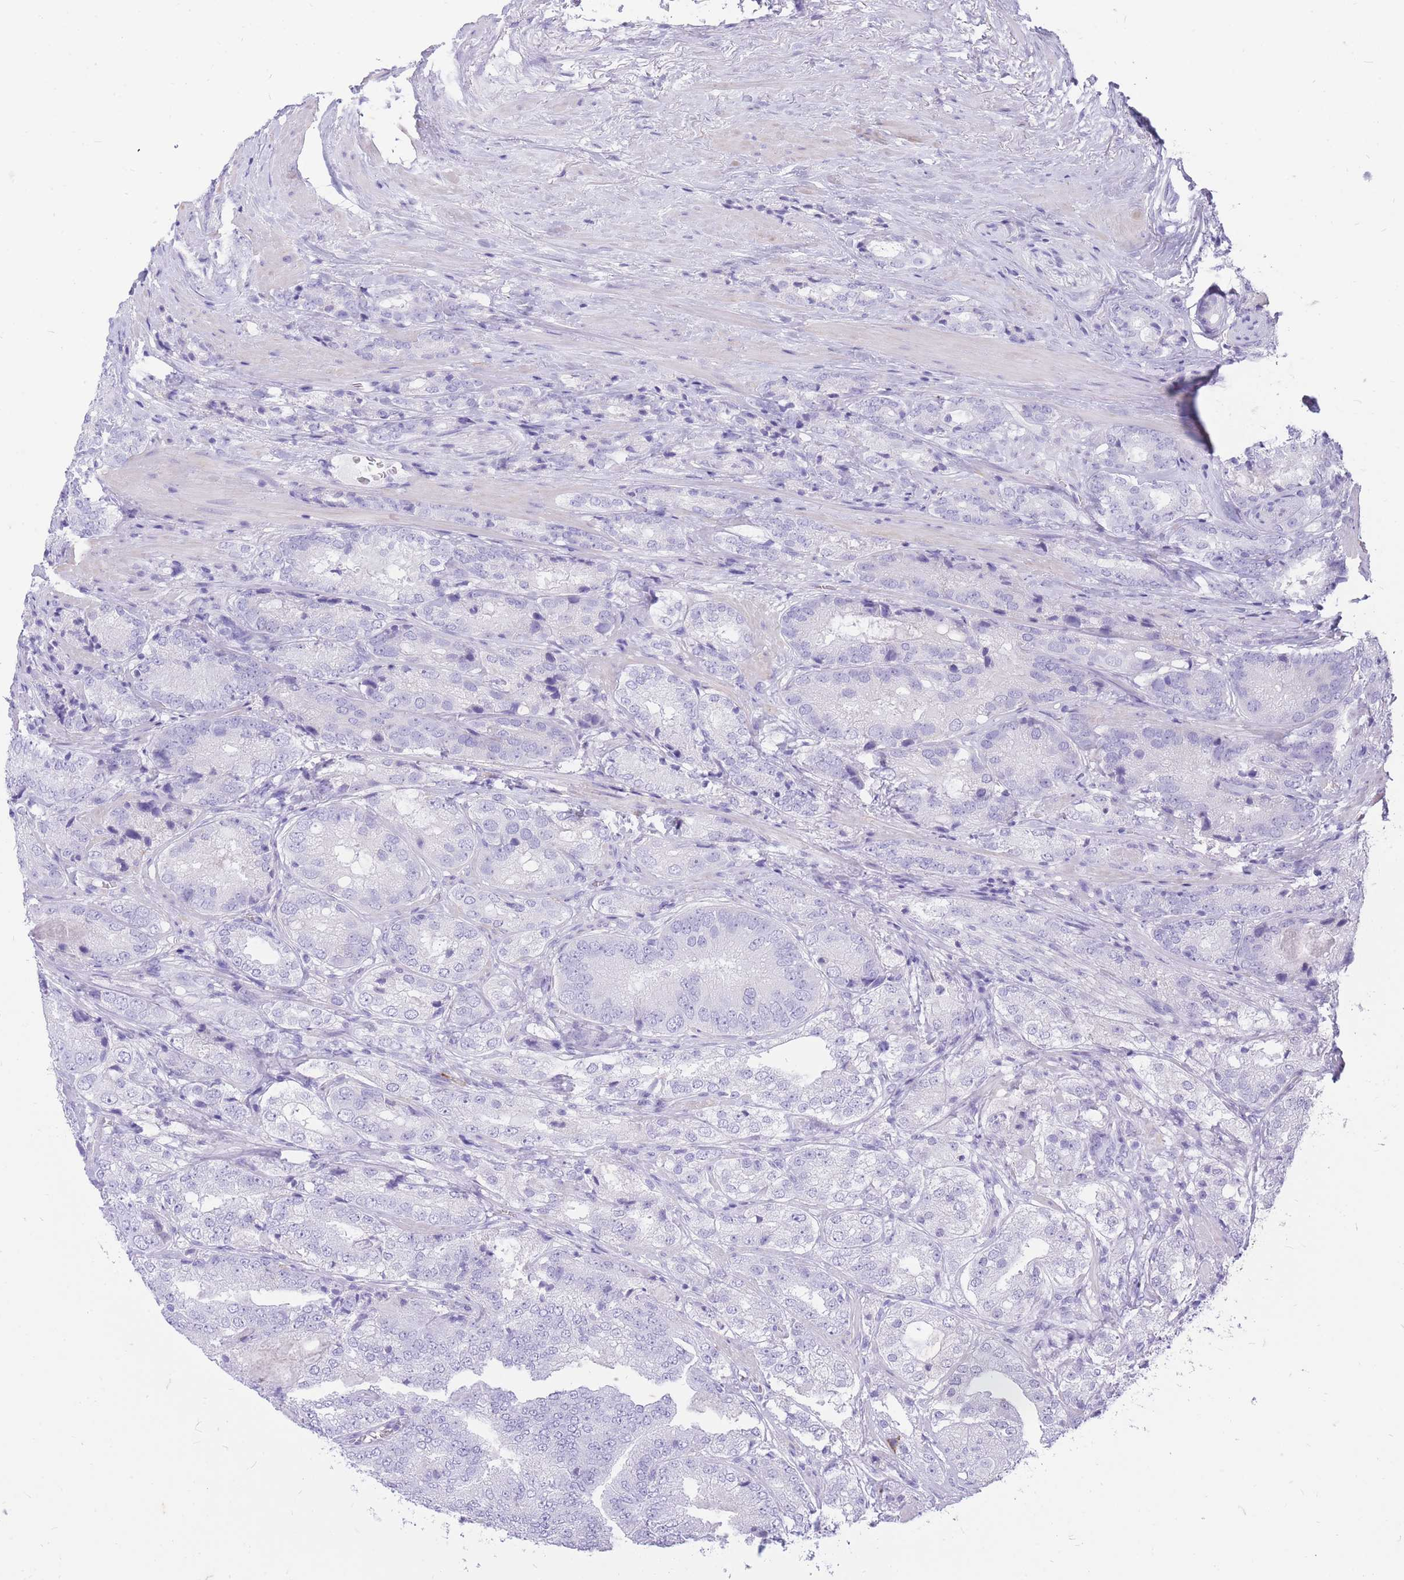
{"staining": {"intensity": "negative", "quantity": "none", "location": "none"}, "tissue": "prostate cancer", "cell_type": "Tumor cells", "image_type": "cancer", "snomed": [{"axis": "morphology", "description": "Adenocarcinoma, High grade"}, {"axis": "topography", "description": "Prostate"}], "caption": "DAB immunohistochemical staining of human adenocarcinoma (high-grade) (prostate) shows no significant staining in tumor cells. The staining was performed using DAB (3,3'-diaminobenzidine) to visualize the protein expression in brown, while the nuclei were stained in blue with hematoxylin (Magnification: 20x).", "gene": "ZFP37", "patient": {"sex": "male", "age": 63}}